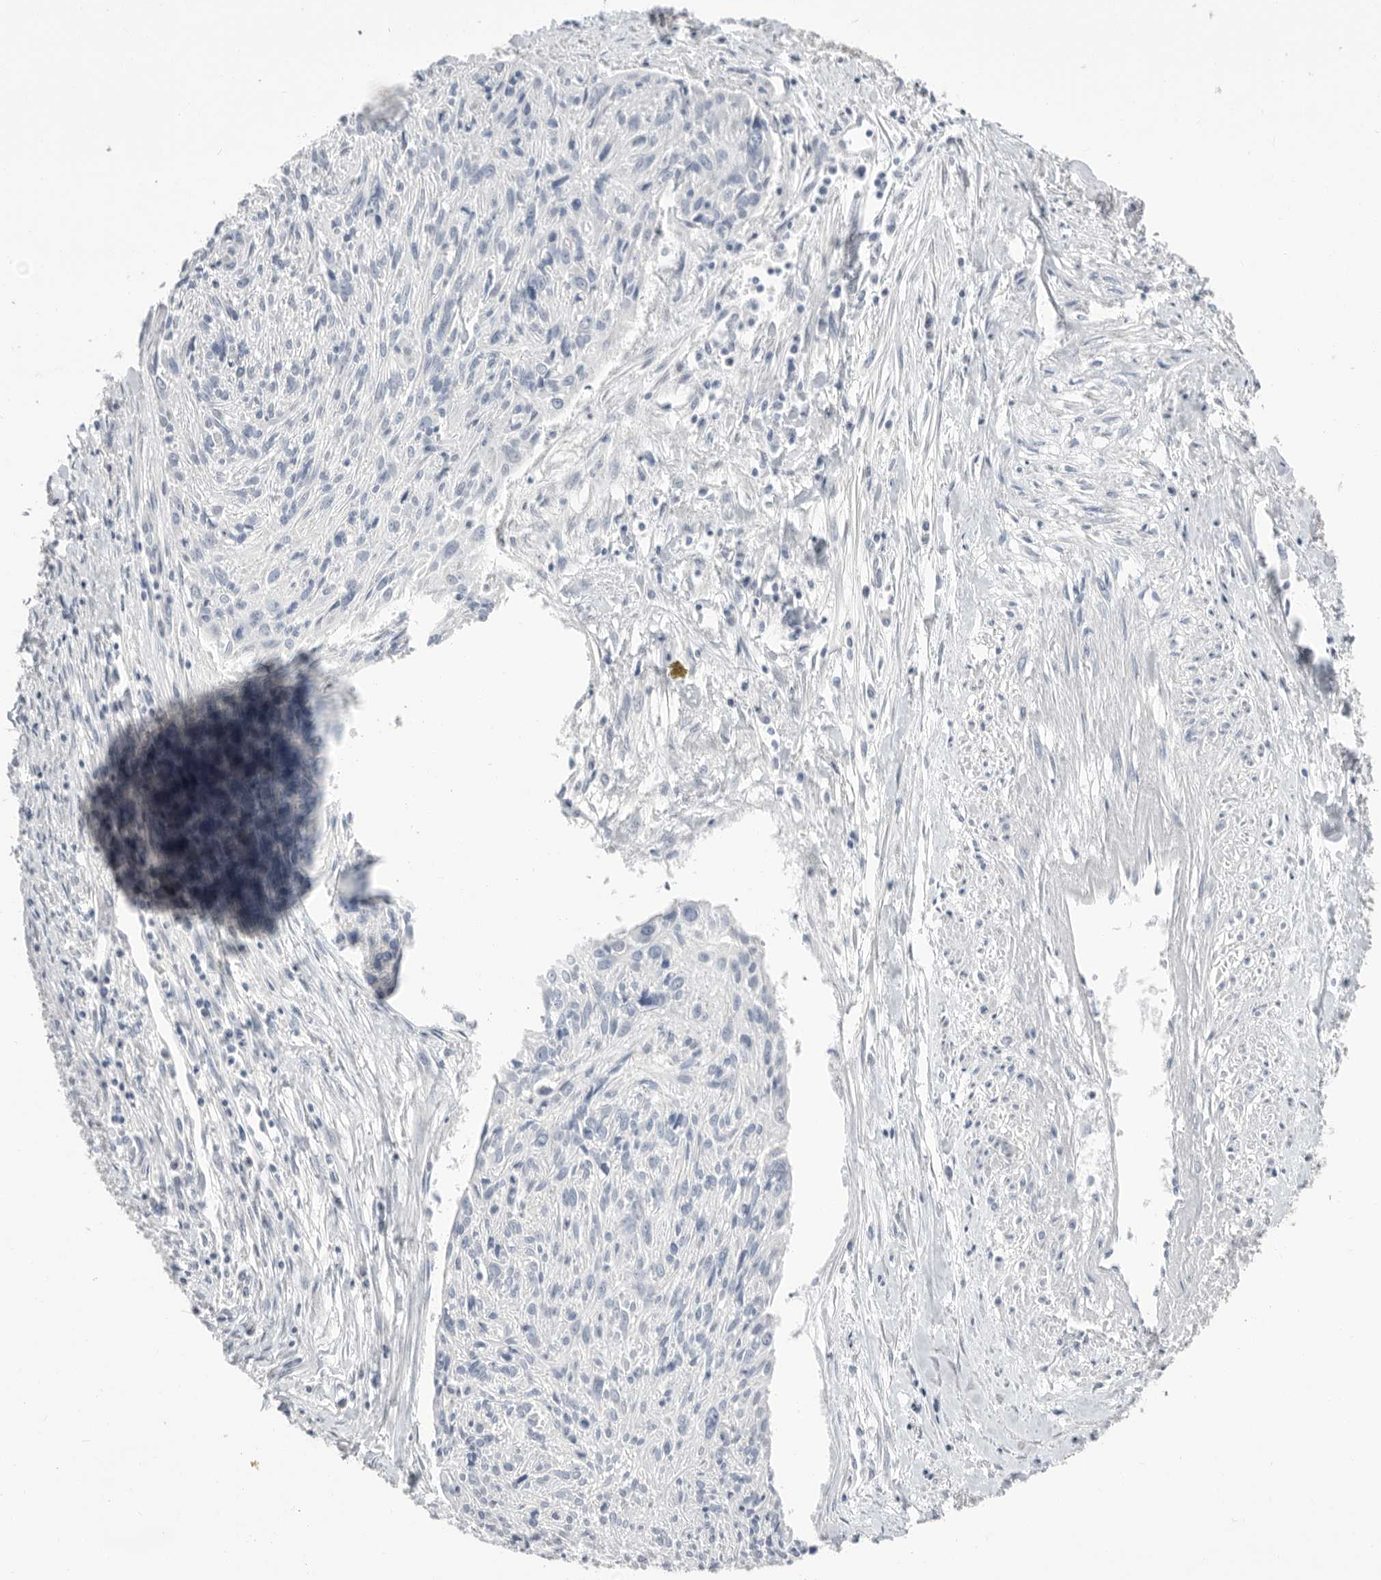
{"staining": {"intensity": "negative", "quantity": "none", "location": "none"}, "tissue": "cervical cancer", "cell_type": "Tumor cells", "image_type": "cancer", "snomed": [{"axis": "morphology", "description": "Squamous cell carcinoma, NOS"}, {"axis": "topography", "description": "Cervix"}], "caption": "Immunohistochemical staining of human cervical cancer demonstrates no significant staining in tumor cells.", "gene": "APOA2", "patient": {"sex": "female", "age": 51}}